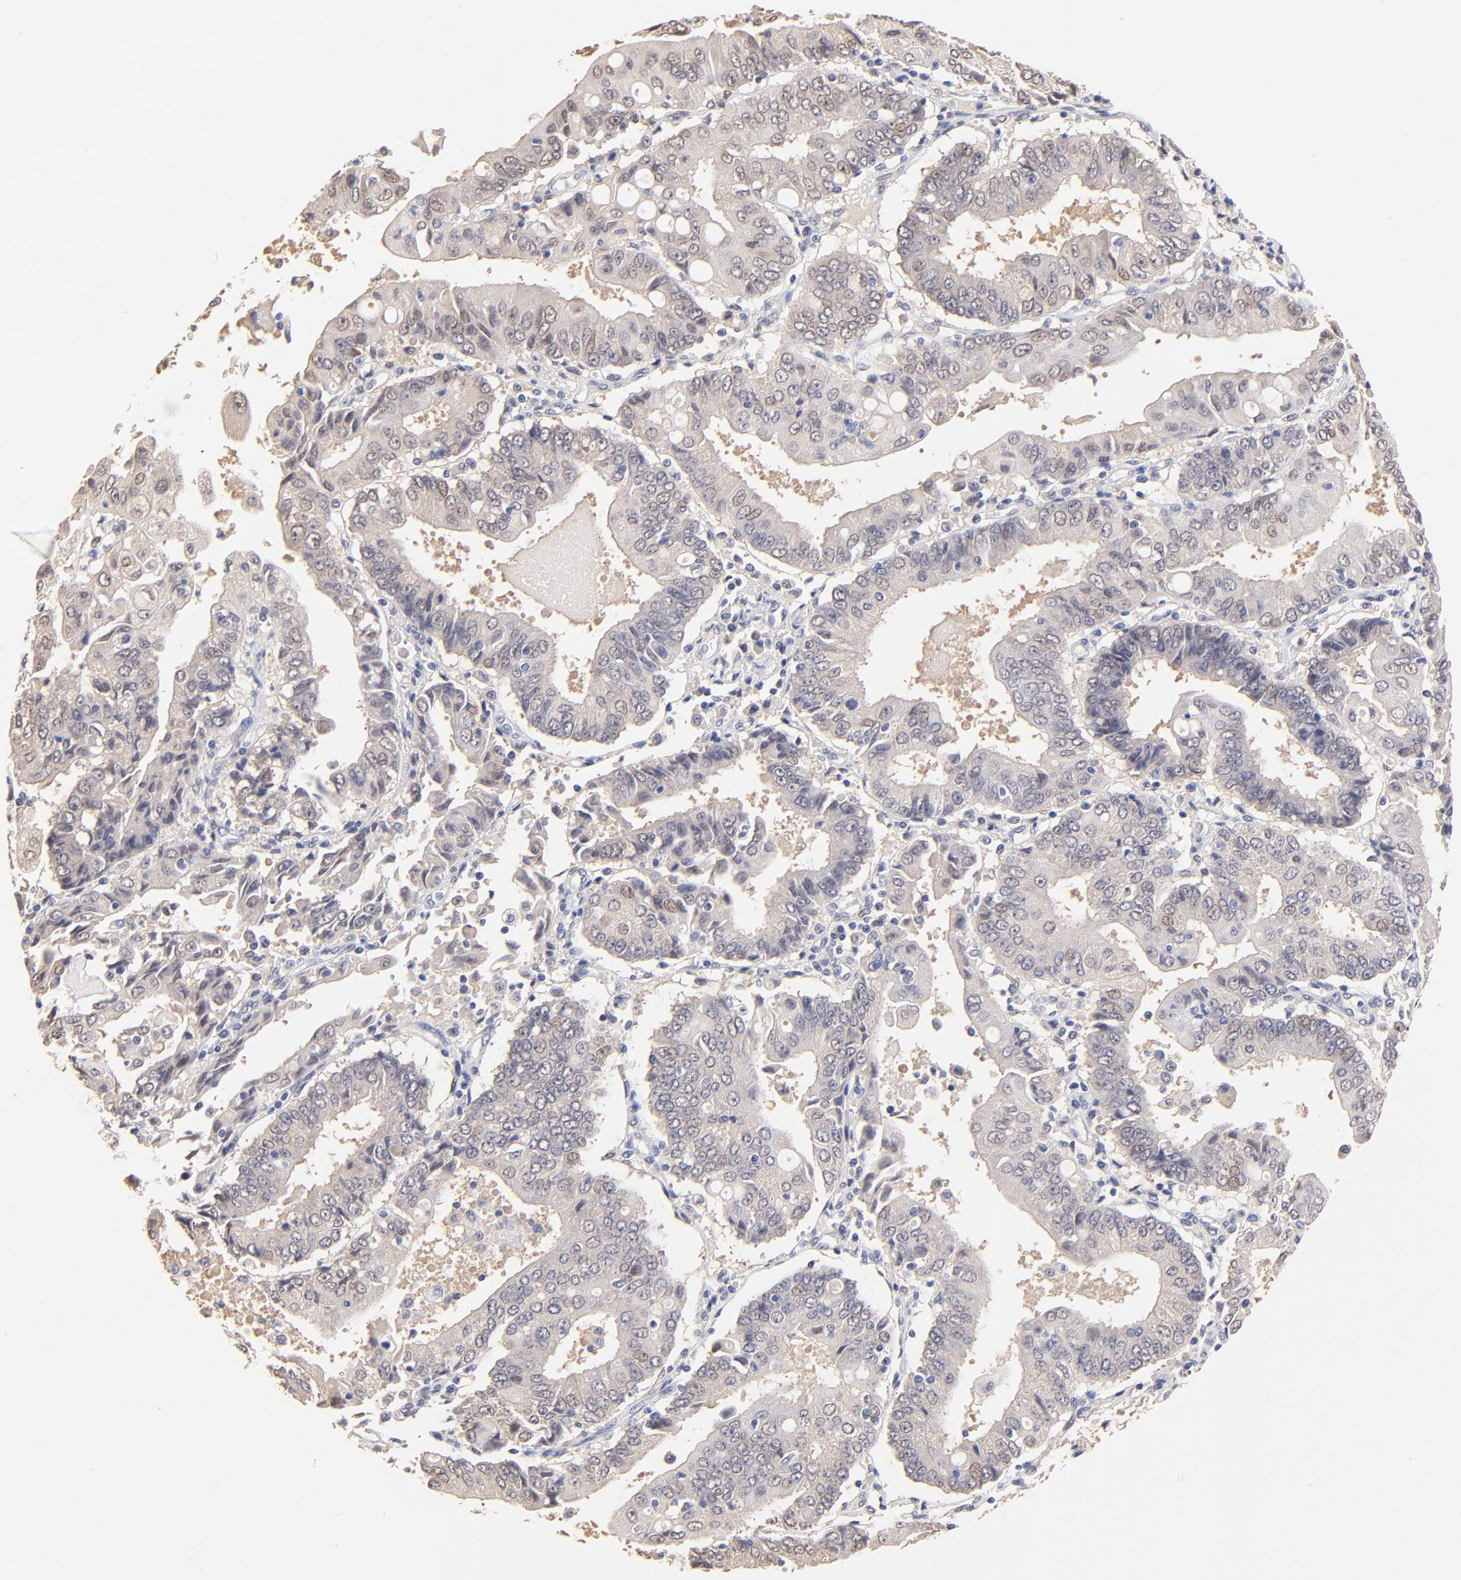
{"staining": {"intensity": "weak", "quantity": ">75%", "location": "cytoplasmic/membranous"}, "tissue": "endometrial cancer", "cell_type": "Tumor cells", "image_type": "cancer", "snomed": [{"axis": "morphology", "description": "Adenocarcinoma, NOS"}, {"axis": "topography", "description": "Endometrium"}], "caption": "Endometrial cancer (adenocarcinoma) stained with DAB immunohistochemistry displays low levels of weak cytoplasmic/membranous expression in approximately >75% of tumor cells.", "gene": "TXNL1", "patient": {"sex": "female", "age": 75}}